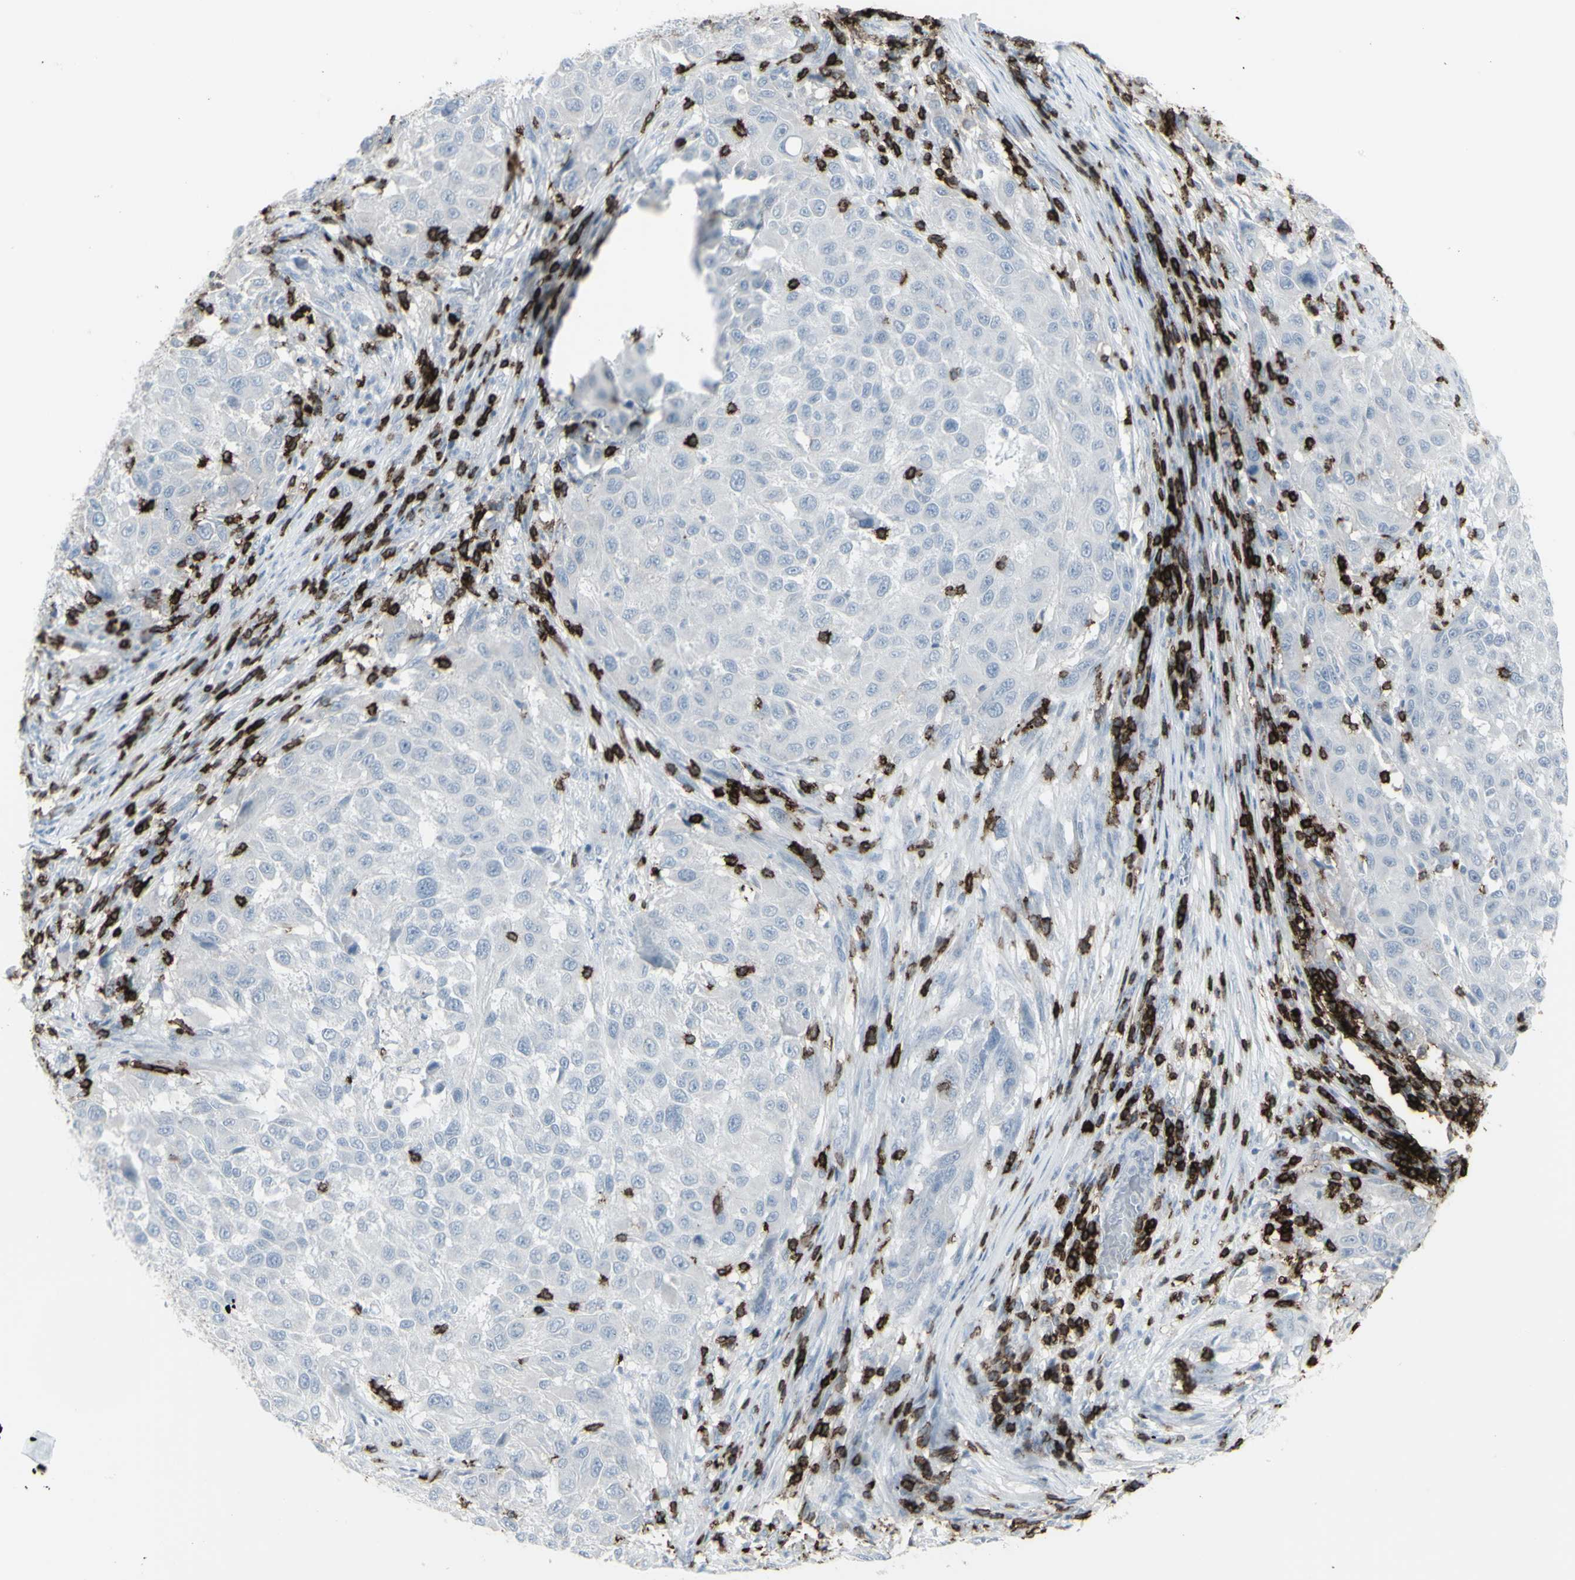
{"staining": {"intensity": "negative", "quantity": "none", "location": "none"}, "tissue": "melanoma", "cell_type": "Tumor cells", "image_type": "cancer", "snomed": [{"axis": "morphology", "description": "Malignant melanoma, Metastatic site"}, {"axis": "topography", "description": "Lymph node"}], "caption": "Tumor cells show no significant protein positivity in malignant melanoma (metastatic site).", "gene": "CD247", "patient": {"sex": "male", "age": 61}}